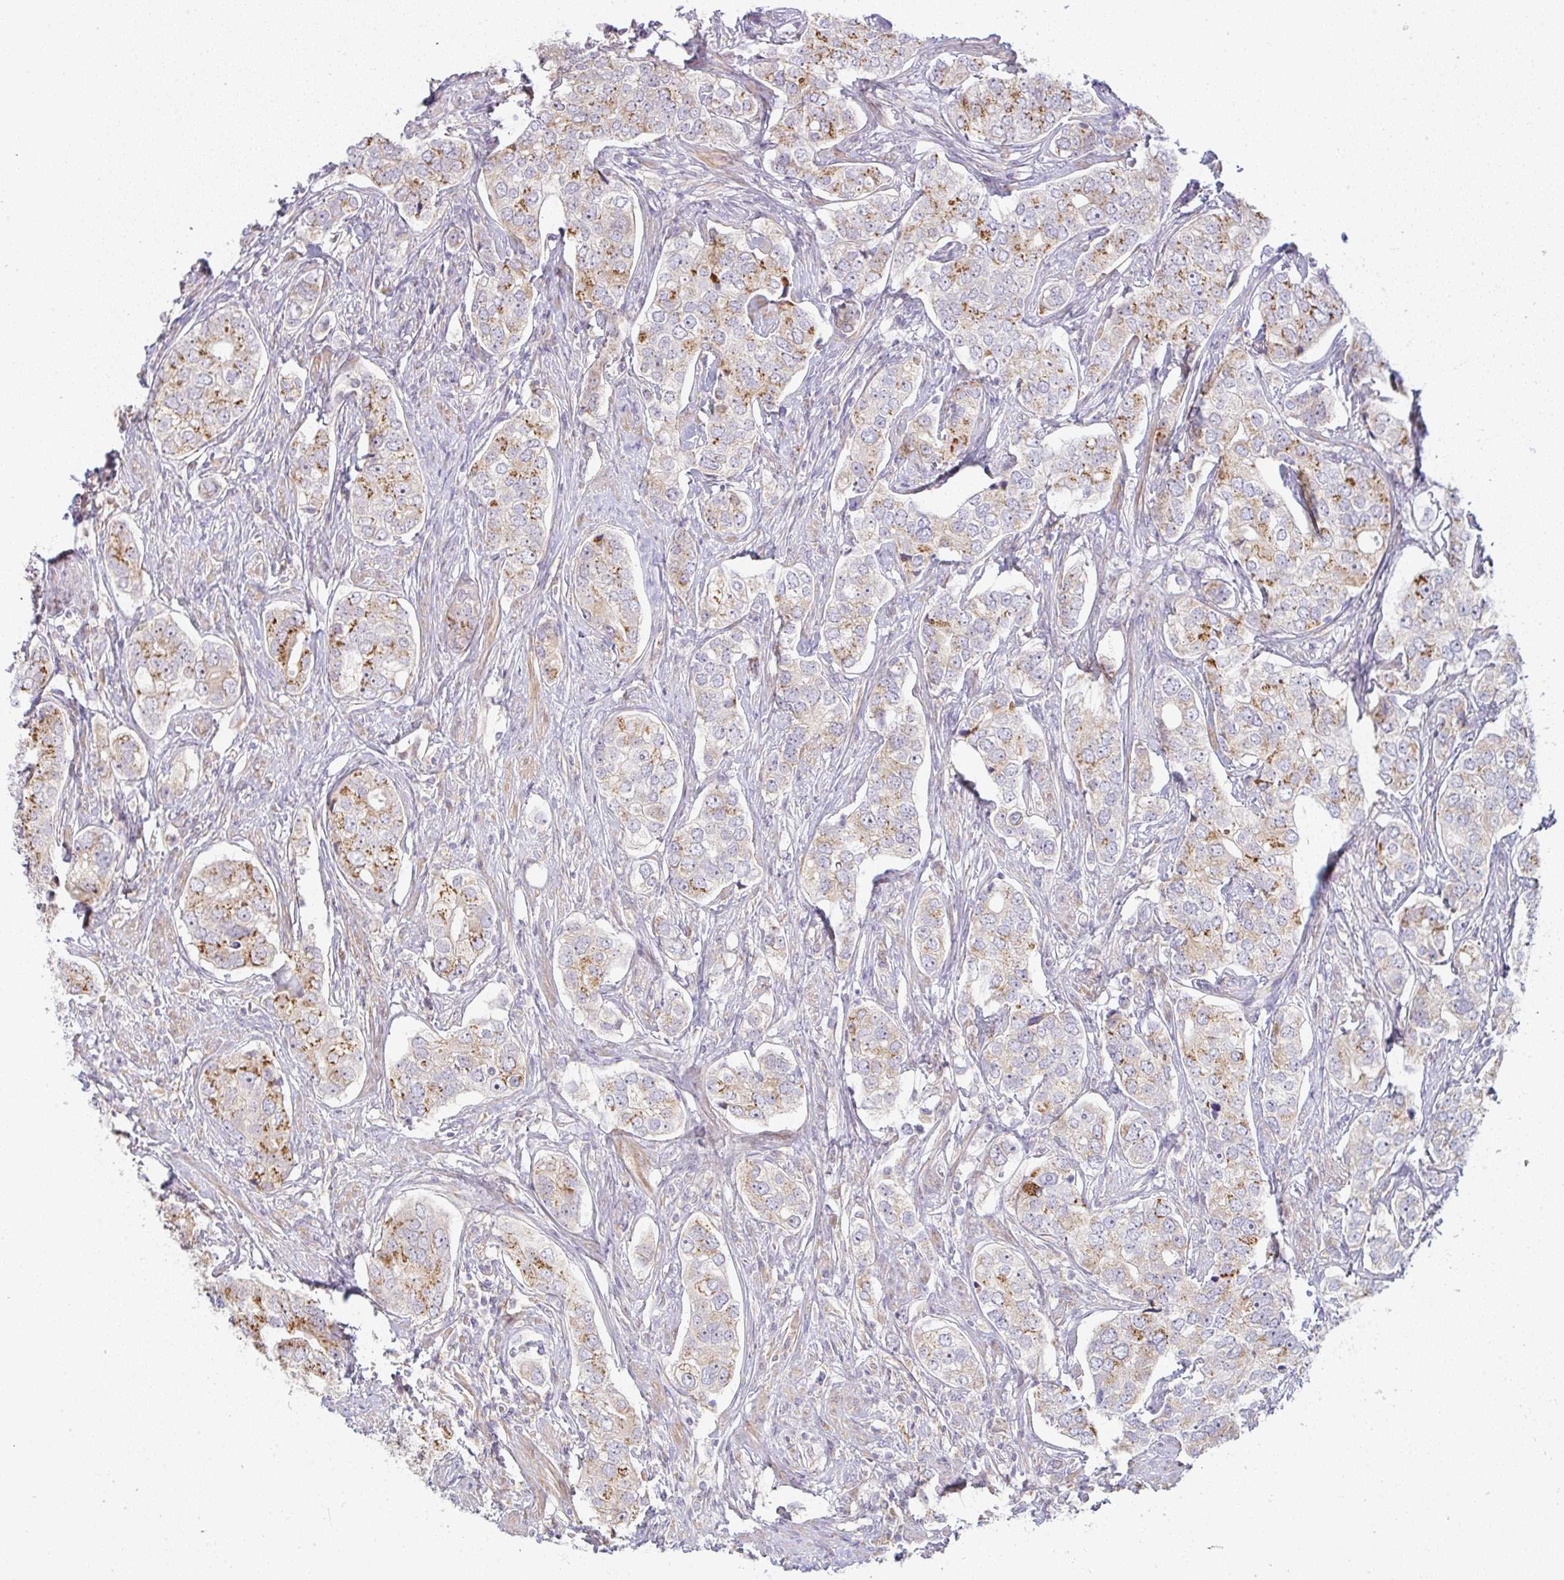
{"staining": {"intensity": "moderate", "quantity": ">75%", "location": "cytoplasmic/membranous"}, "tissue": "prostate cancer", "cell_type": "Tumor cells", "image_type": "cancer", "snomed": [{"axis": "morphology", "description": "Adenocarcinoma, High grade"}, {"axis": "topography", "description": "Prostate"}], "caption": "Protein positivity by immunohistochemistry demonstrates moderate cytoplasmic/membranous expression in approximately >75% of tumor cells in prostate cancer (high-grade adenocarcinoma).", "gene": "MOB1A", "patient": {"sex": "male", "age": 60}}